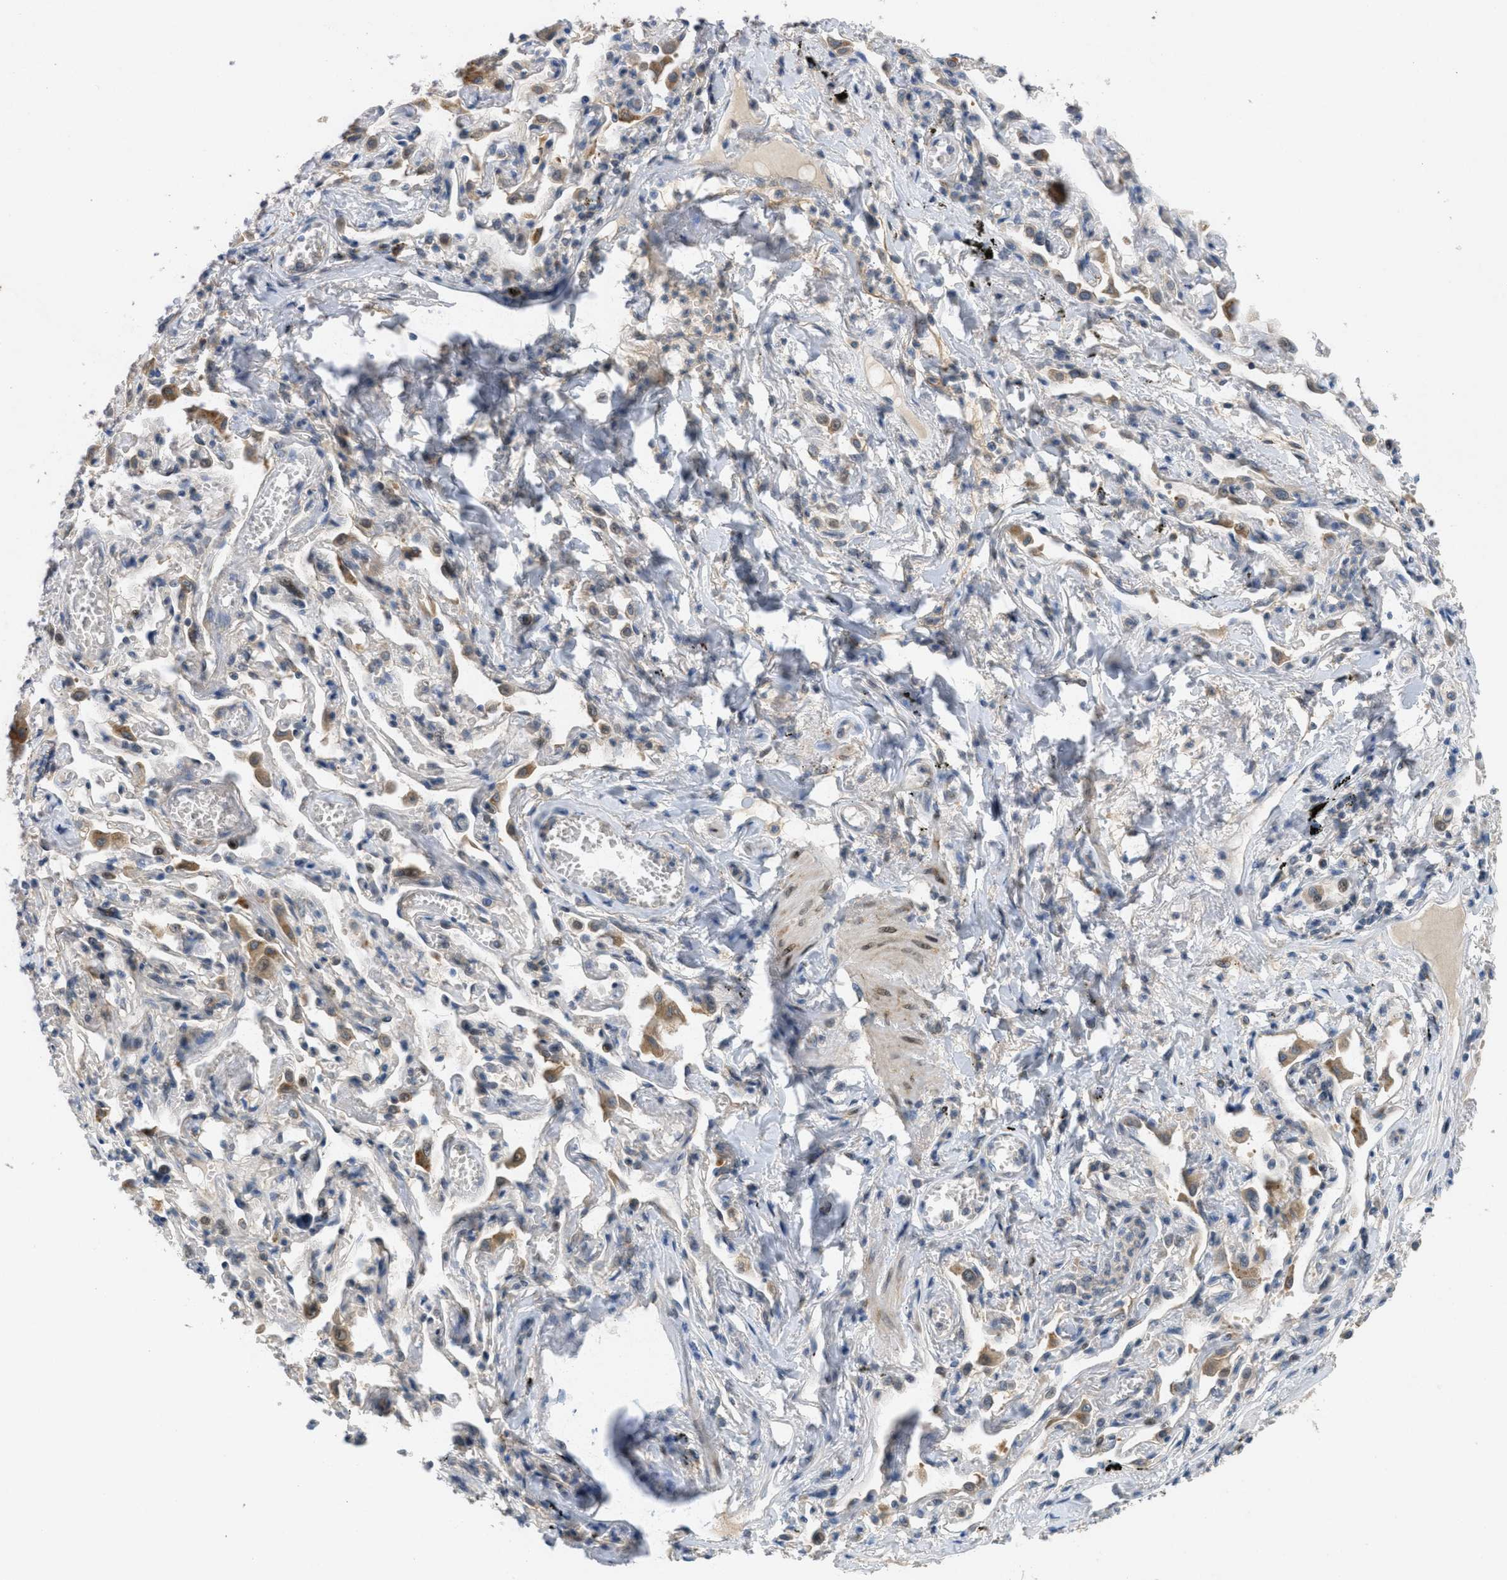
{"staining": {"intensity": "moderate", "quantity": ">75%", "location": "cytoplasmic/membranous"}, "tissue": "bronchus", "cell_type": "Respiratory epithelial cells", "image_type": "normal", "snomed": [{"axis": "morphology", "description": "Normal tissue, NOS"}, {"axis": "morphology", "description": "Inflammation, NOS"}, {"axis": "topography", "description": "Cartilage tissue"}, {"axis": "topography", "description": "Lung"}], "caption": "IHC histopathology image of normal bronchus stained for a protein (brown), which displays medium levels of moderate cytoplasmic/membranous expression in about >75% of respiratory epithelial cells.", "gene": "SIGMAR1", "patient": {"sex": "male", "age": 71}}